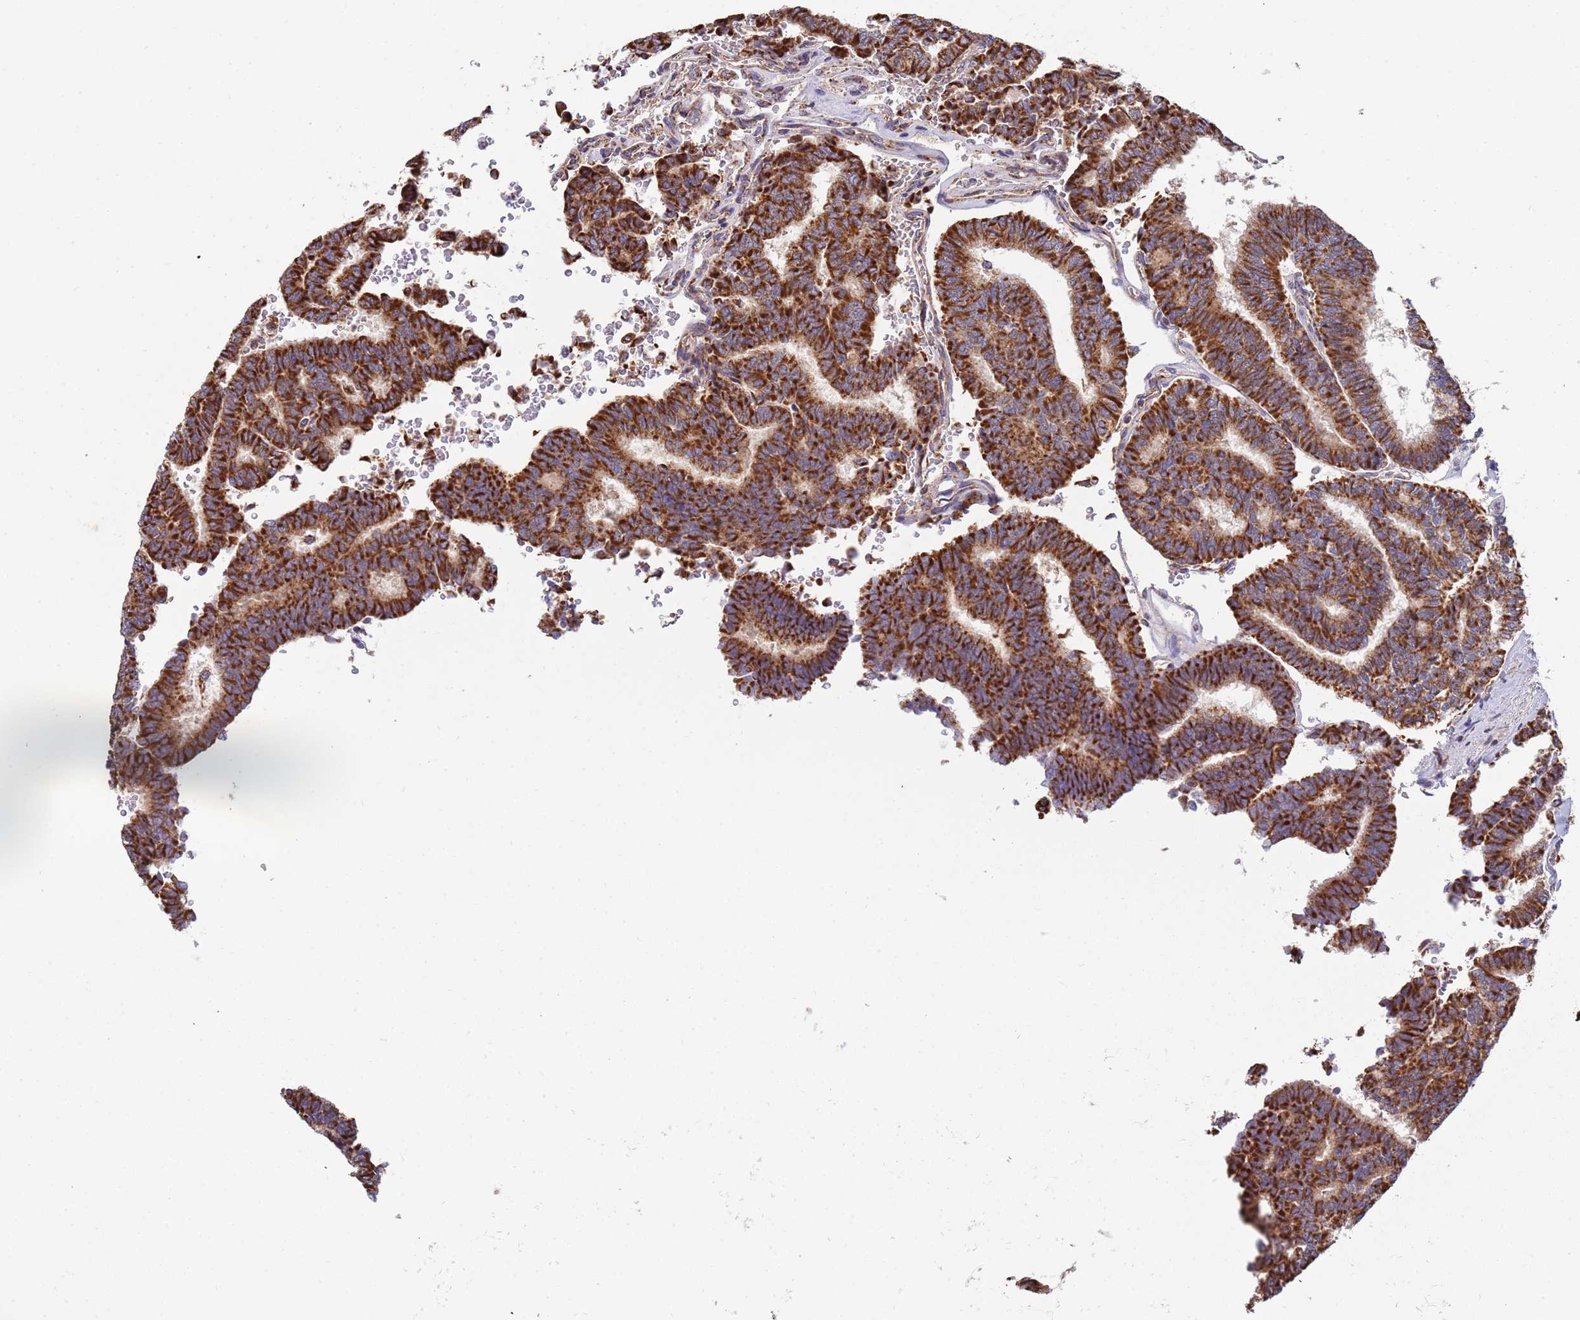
{"staining": {"intensity": "strong", "quantity": ">75%", "location": "cytoplasmic/membranous"}, "tissue": "thyroid cancer", "cell_type": "Tumor cells", "image_type": "cancer", "snomed": [{"axis": "morphology", "description": "Papillary adenocarcinoma, NOS"}, {"axis": "topography", "description": "Thyroid gland"}], "caption": "Immunohistochemistry (IHC) of papillary adenocarcinoma (thyroid) reveals high levels of strong cytoplasmic/membranous expression in approximately >75% of tumor cells.", "gene": "VPS16", "patient": {"sex": "female", "age": 35}}